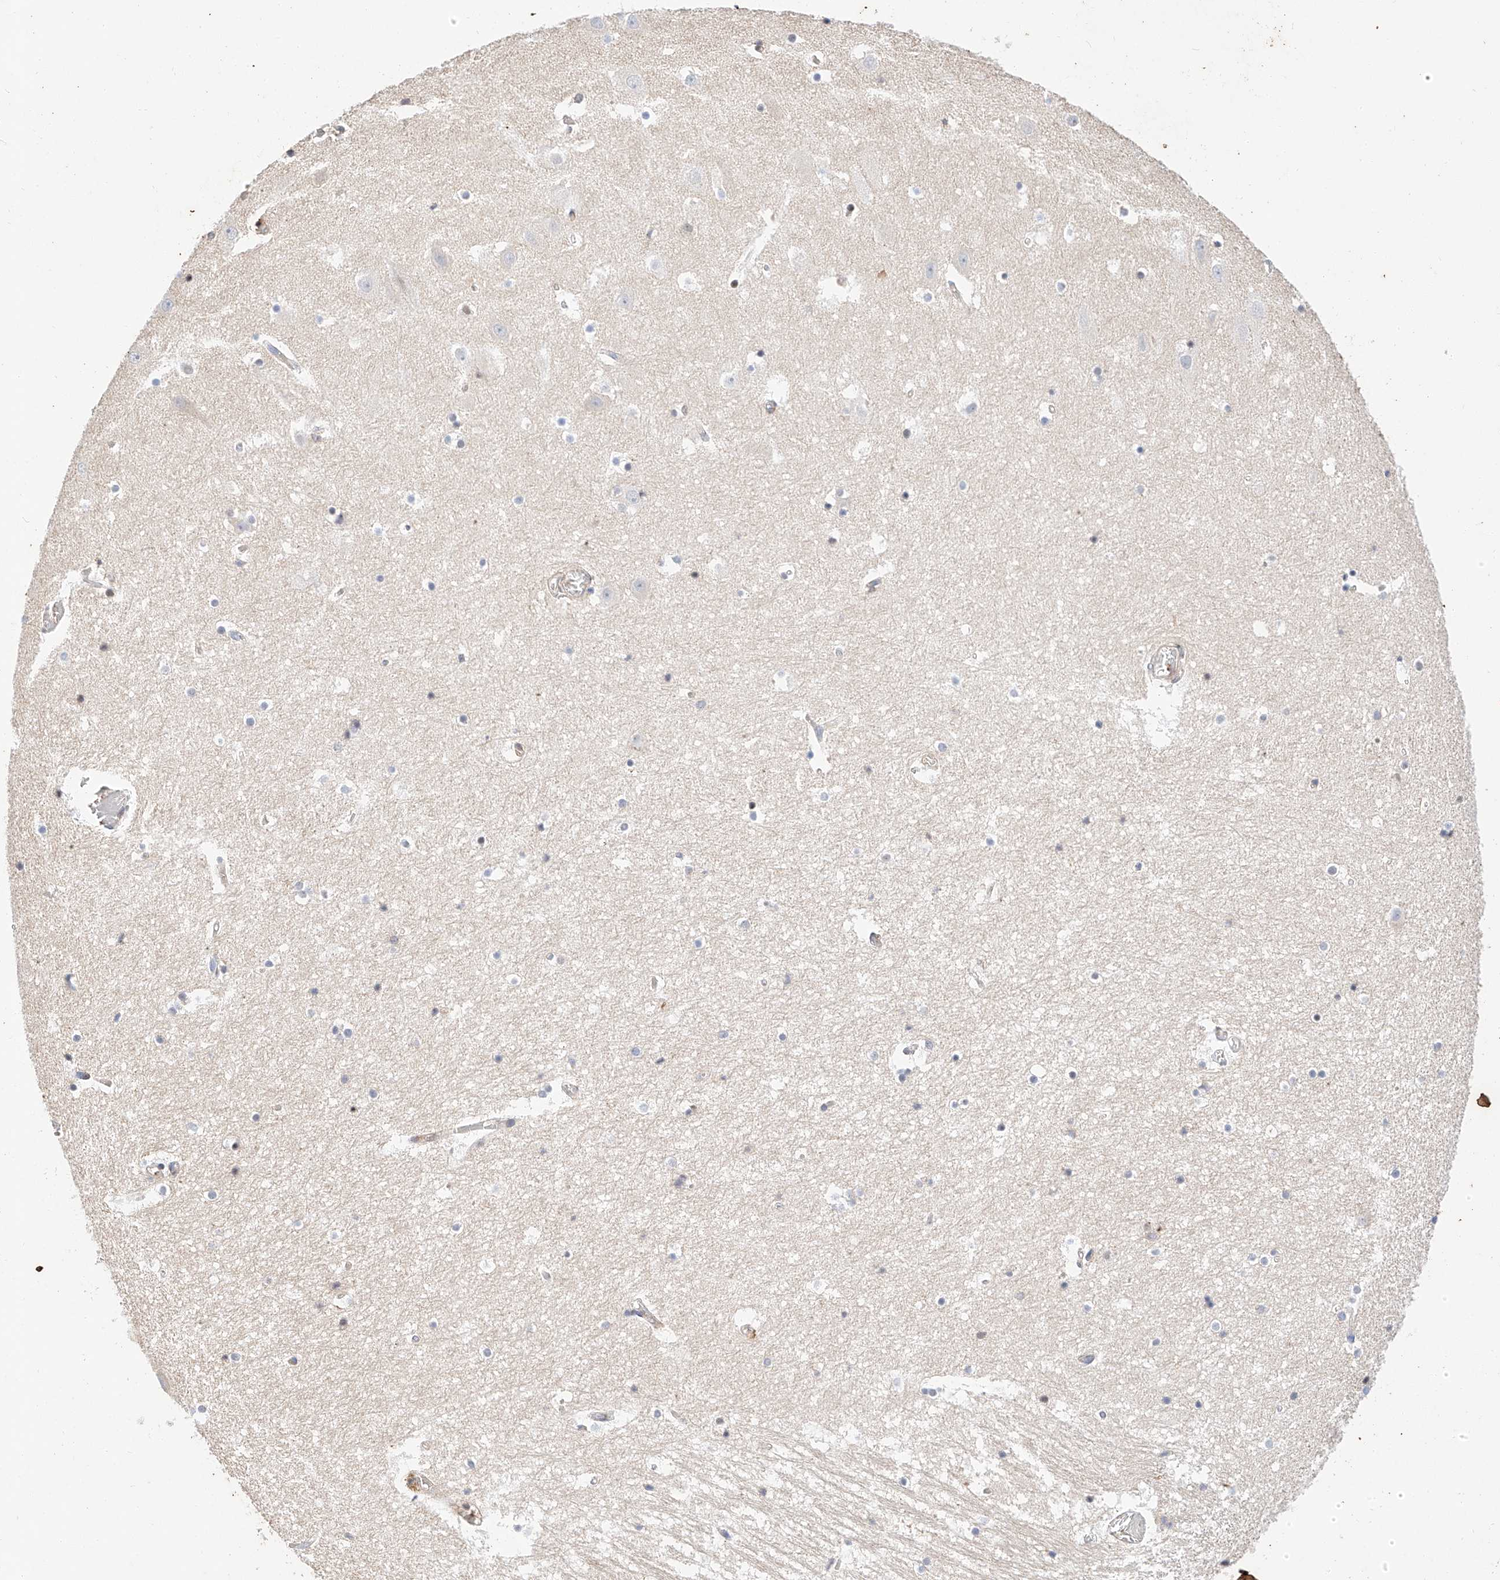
{"staining": {"intensity": "negative", "quantity": "none", "location": "none"}, "tissue": "hippocampus", "cell_type": "Glial cells", "image_type": "normal", "snomed": [{"axis": "morphology", "description": "Normal tissue, NOS"}, {"axis": "topography", "description": "Hippocampus"}], "caption": "Benign hippocampus was stained to show a protein in brown. There is no significant staining in glial cells. (Brightfield microscopy of DAB (3,3'-diaminobenzidine) IHC at high magnification).", "gene": "HDAC9", "patient": {"sex": "female", "age": 52}}